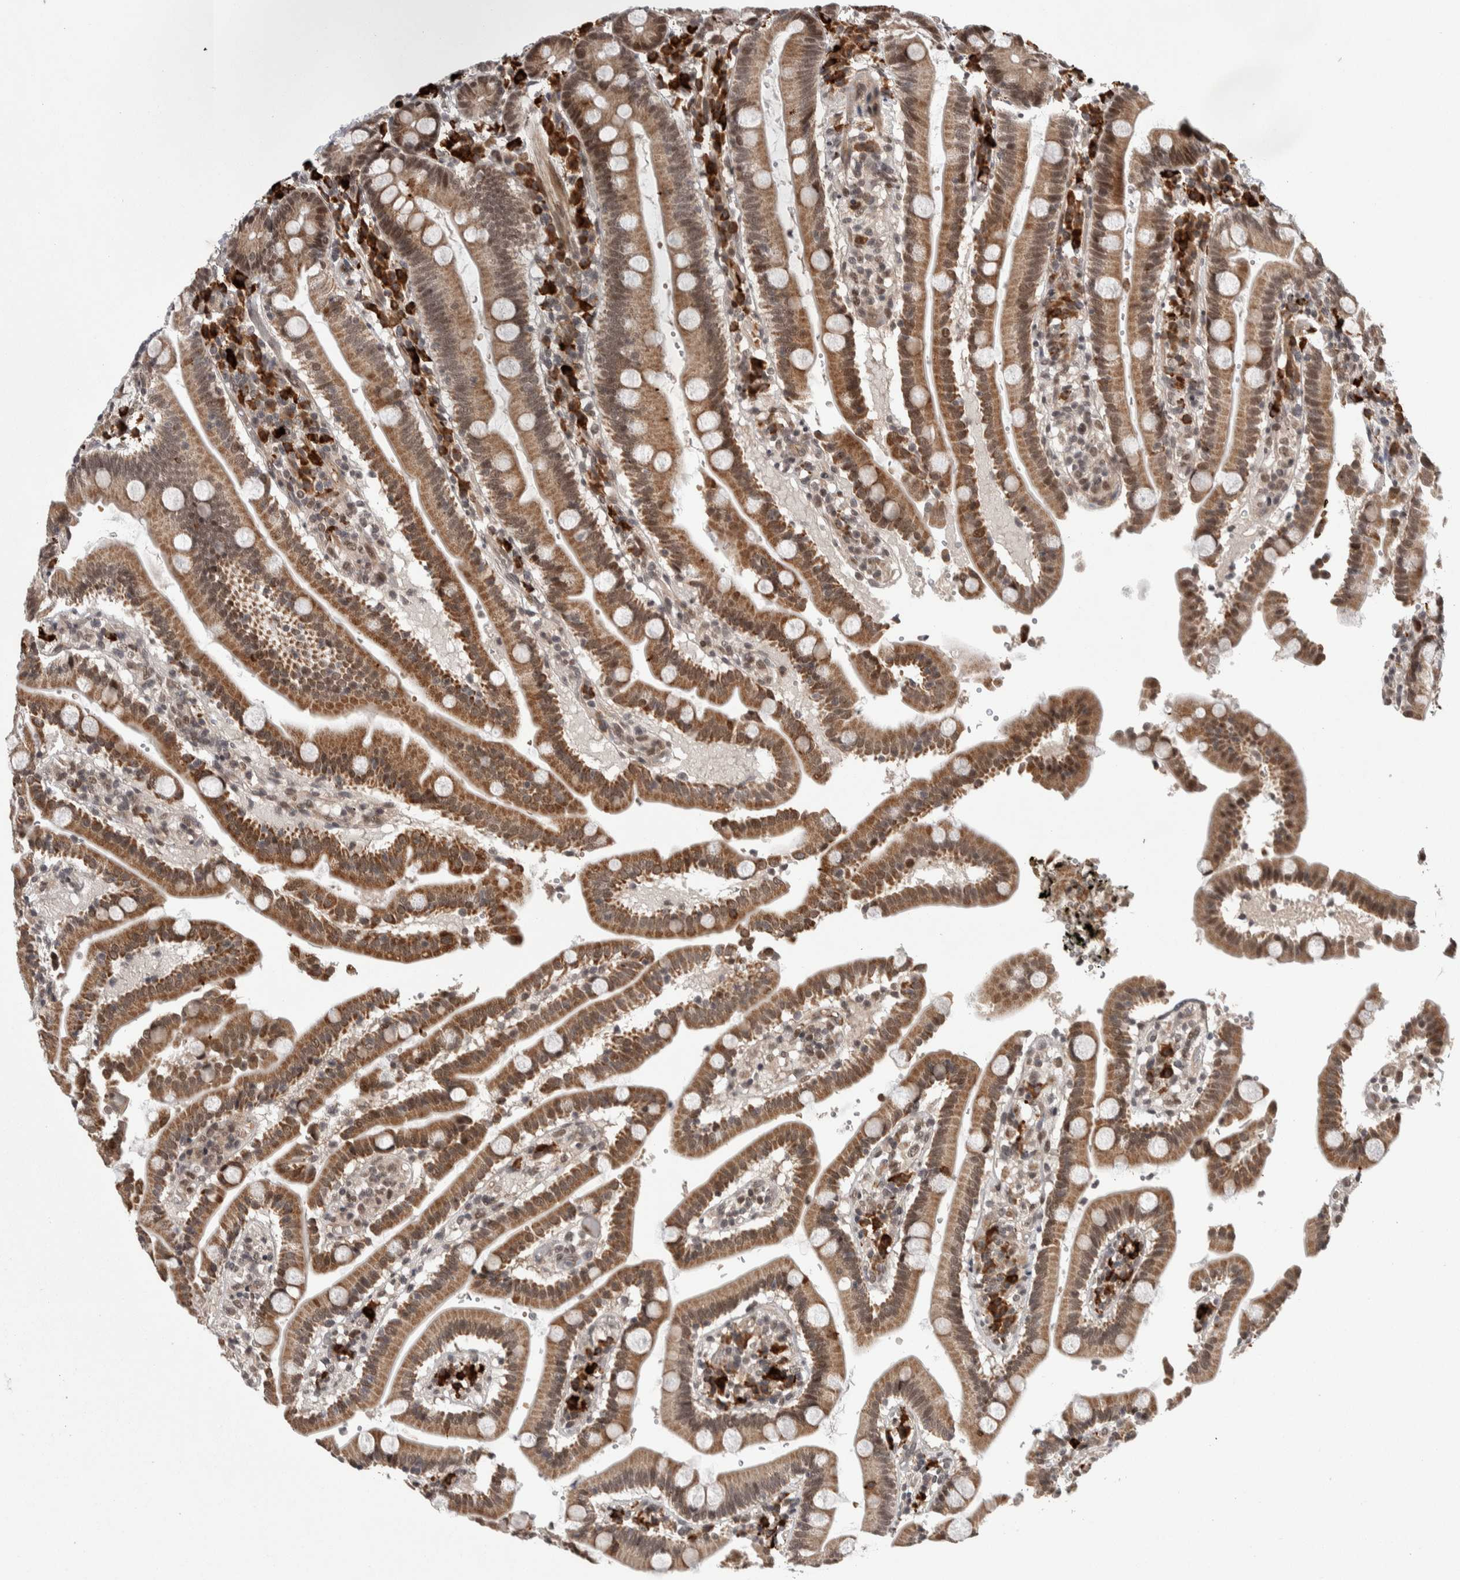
{"staining": {"intensity": "moderate", "quantity": ">75%", "location": "cytoplasmic/membranous,nuclear"}, "tissue": "duodenum", "cell_type": "Glandular cells", "image_type": "normal", "snomed": [{"axis": "morphology", "description": "Normal tissue, NOS"}, {"axis": "topography", "description": "Small intestine, NOS"}], "caption": "Duodenum stained with DAB (3,3'-diaminobenzidine) immunohistochemistry (IHC) shows medium levels of moderate cytoplasmic/membranous,nuclear expression in approximately >75% of glandular cells. The staining is performed using DAB brown chromogen to label protein expression. The nuclei are counter-stained blue using hematoxylin.", "gene": "ZNF592", "patient": {"sex": "female", "age": 71}}